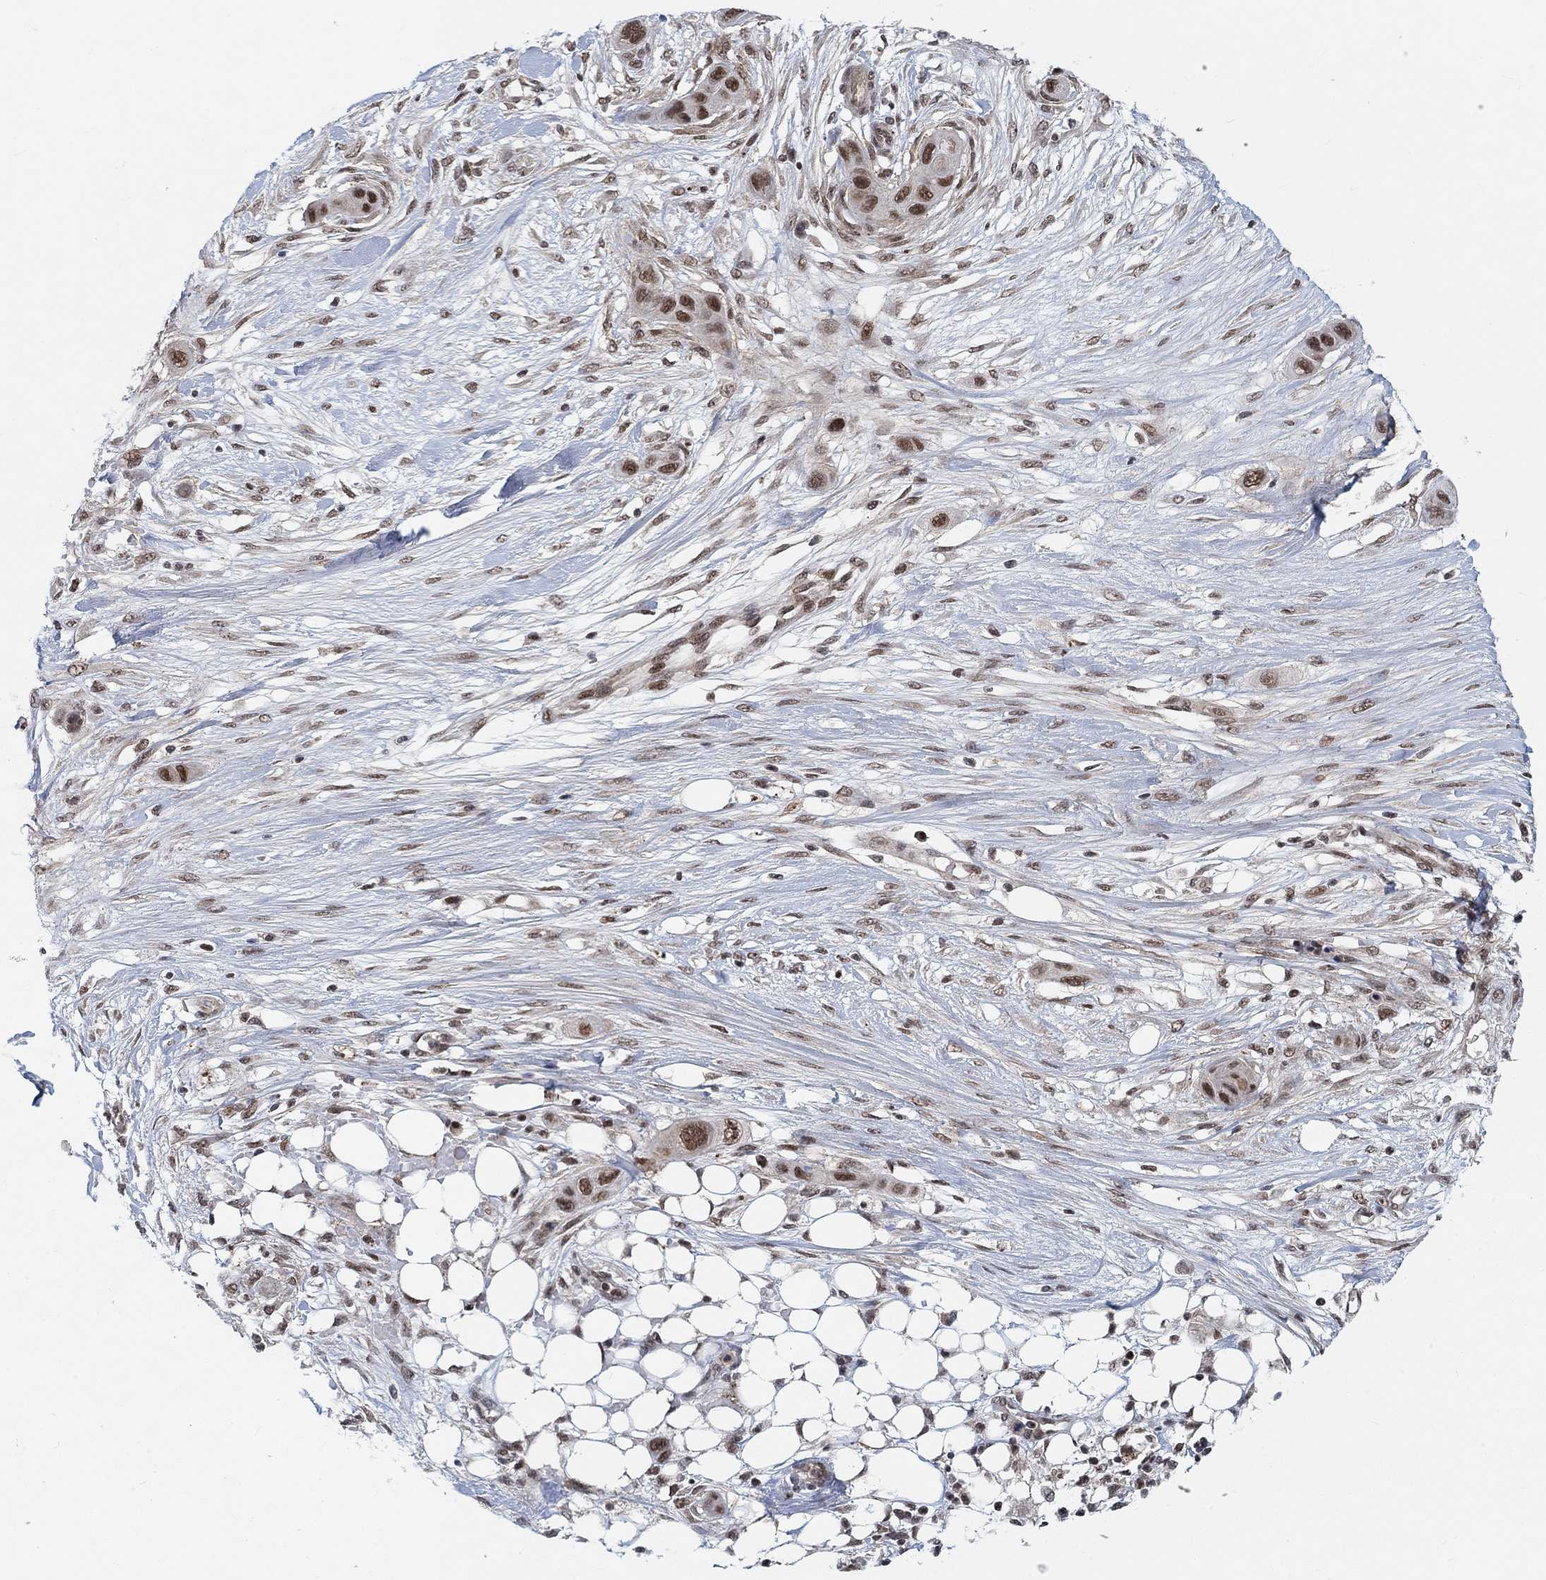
{"staining": {"intensity": "strong", "quantity": "<25%", "location": "nuclear"}, "tissue": "skin cancer", "cell_type": "Tumor cells", "image_type": "cancer", "snomed": [{"axis": "morphology", "description": "Squamous cell carcinoma, NOS"}, {"axis": "topography", "description": "Skin"}], "caption": "Human squamous cell carcinoma (skin) stained with a protein marker displays strong staining in tumor cells.", "gene": "THAP8", "patient": {"sex": "male", "age": 79}}